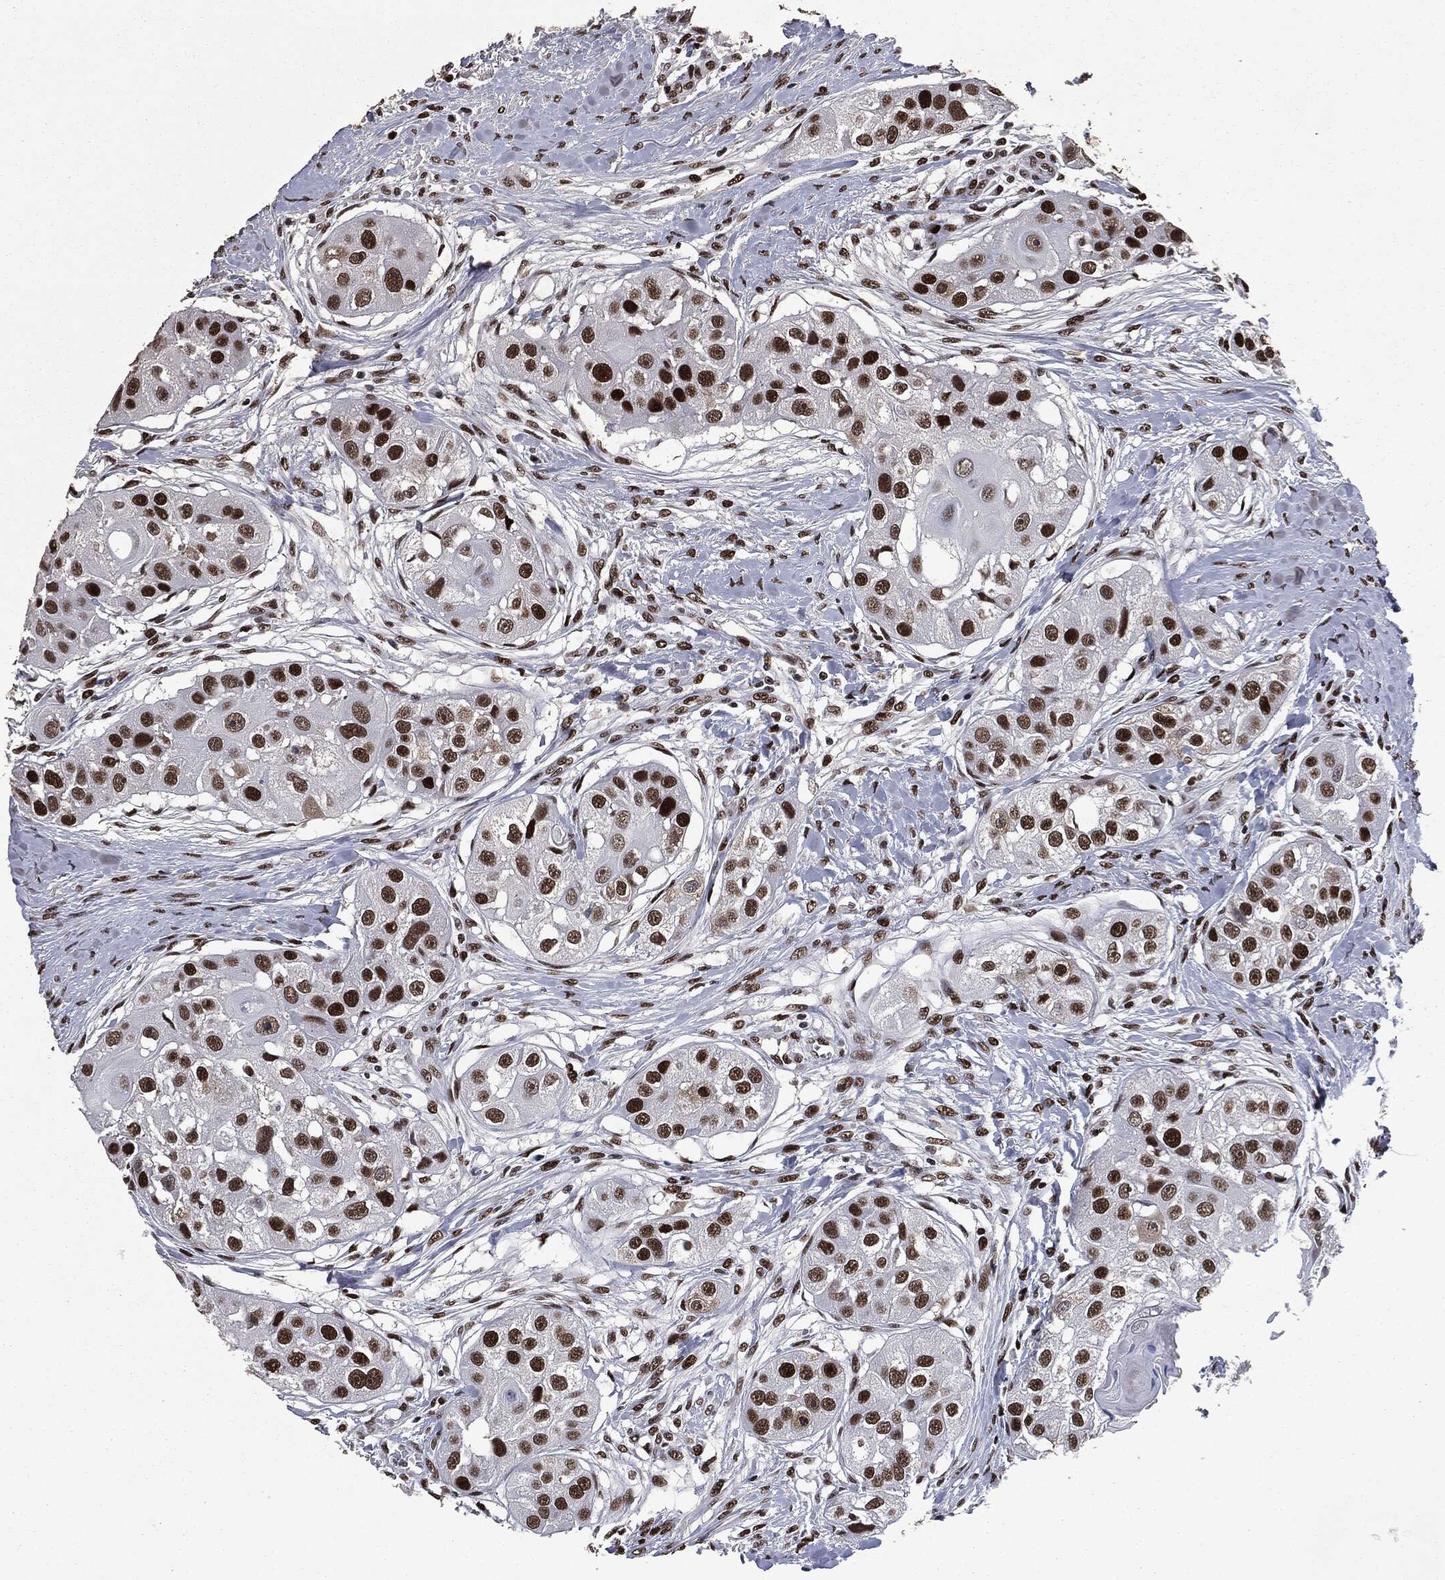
{"staining": {"intensity": "strong", "quantity": ">75%", "location": "nuclear"}, "tissue": "head and neck cancer", "cell_type": "Tumor cells", "image_type": "cancer", "snomed": [{"axis": "morphology", "description": "Normal tissue, NOS"}, {"axis": "morphology", "description": "Squamous cell carcinoma, NOS"}, {"axis": "topography", "description": "Skeletal muscle"}, {"axis": "topography", "description": "Head-Neck"}], "caption": "Immunohistochemical staining of squamous cell carcinoma (head and neck) demonstrates high levels of strong nuclear expression in about >75% of tumor cells. (DAB = brown stain, brightfield microscopy at high magnification).", "gene": "MSH2", "patient": {"sex": "male", "age": 51}}